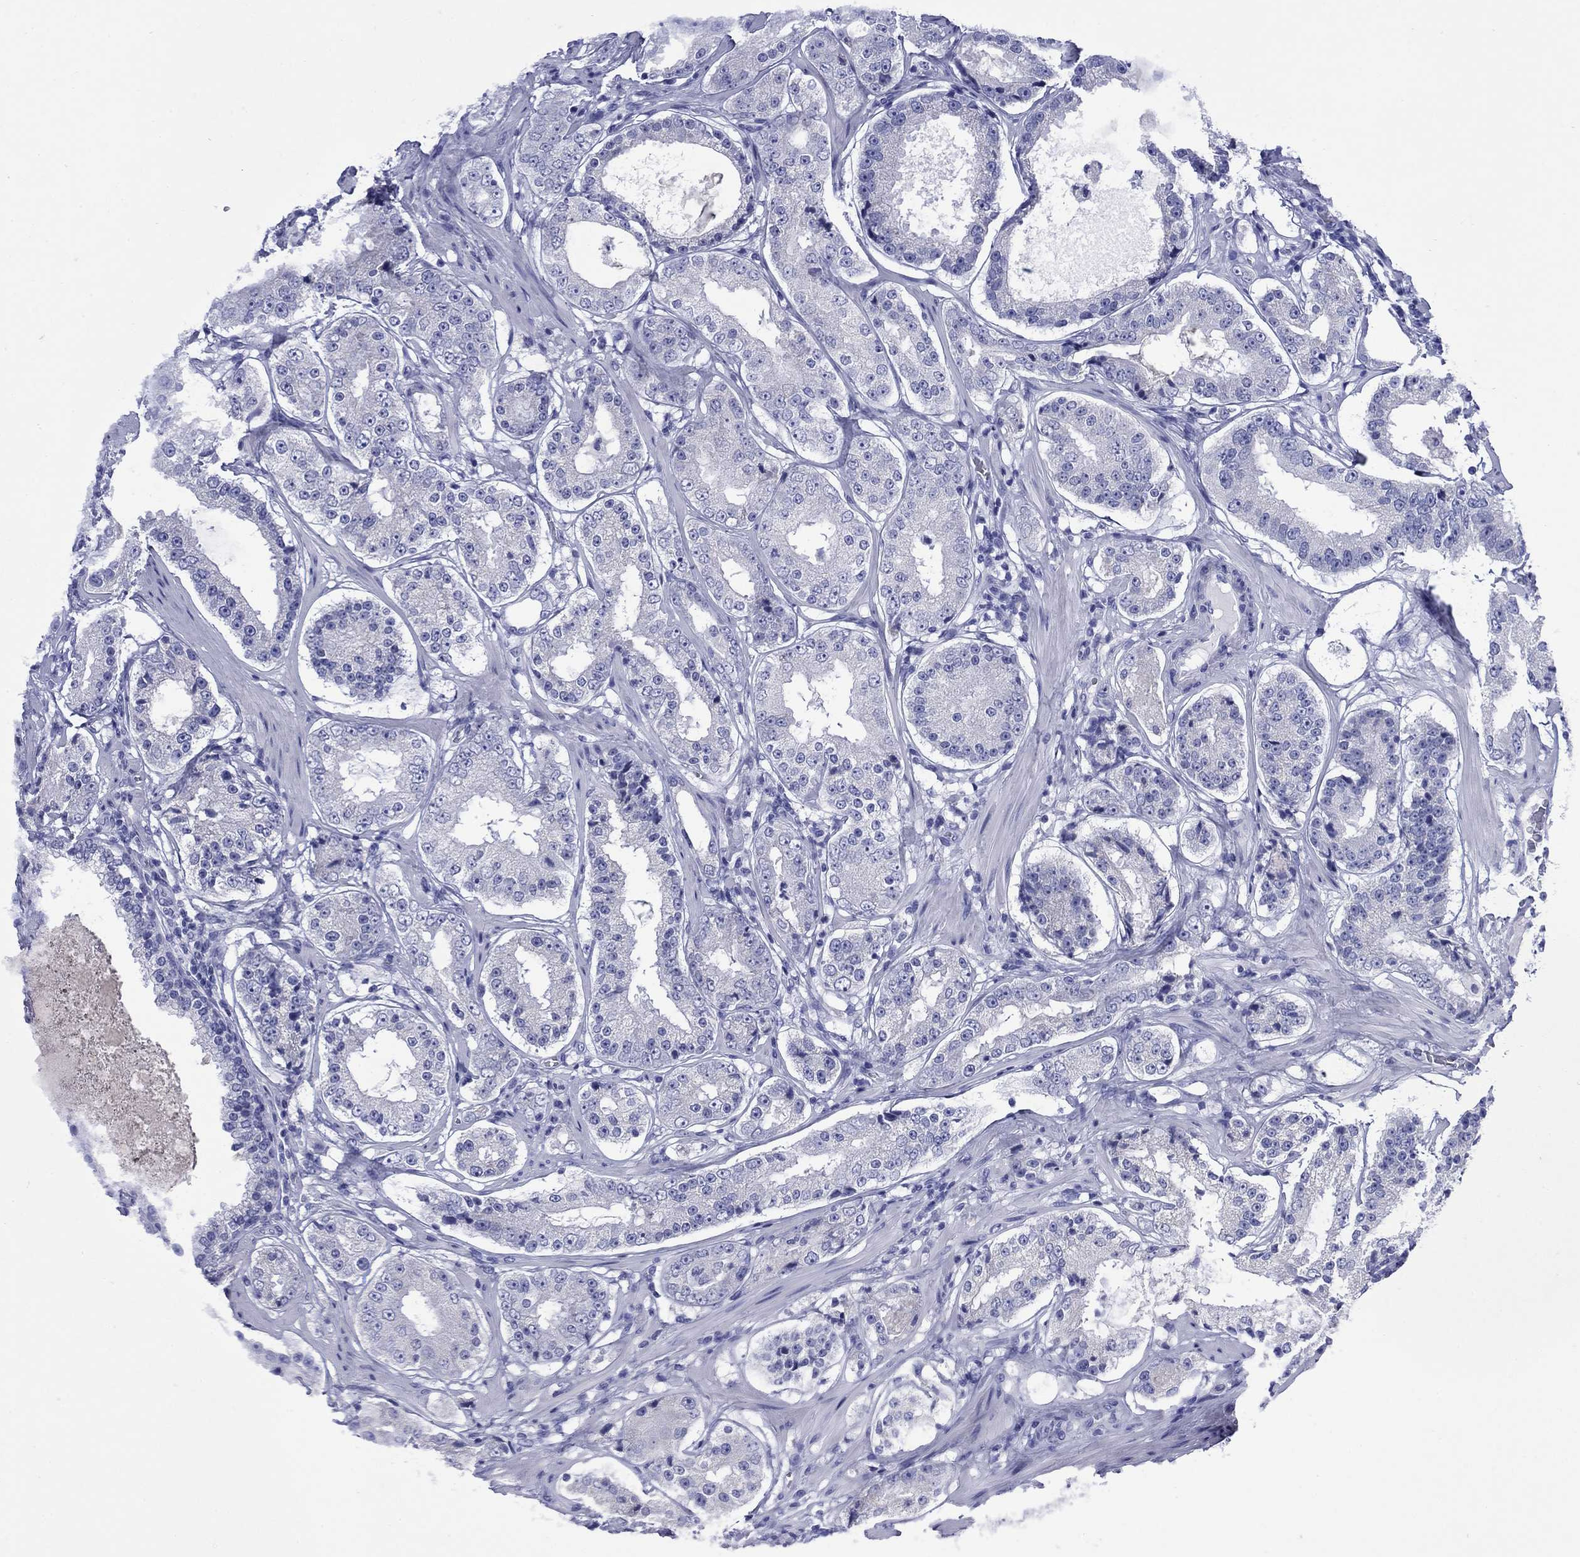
{"staining": {"intensity": "negative", "quantity": "none", "location": "none"}, "tissue": "prostate cancer", "cell_type": "Tumor cells", "image_type": "cancer", "snomed": [{"axis": "morphology", "description": "Adenocarcinoma, Low grade"}, {"axis": "topography", "description": "Prostate"}], "caption": "The micrograph exhibits no significant staining in tumor cells of prostate adenocarcinoma (low-grade).", "gene": "GIP", "patient": {"sex": "male", "age": 60}}